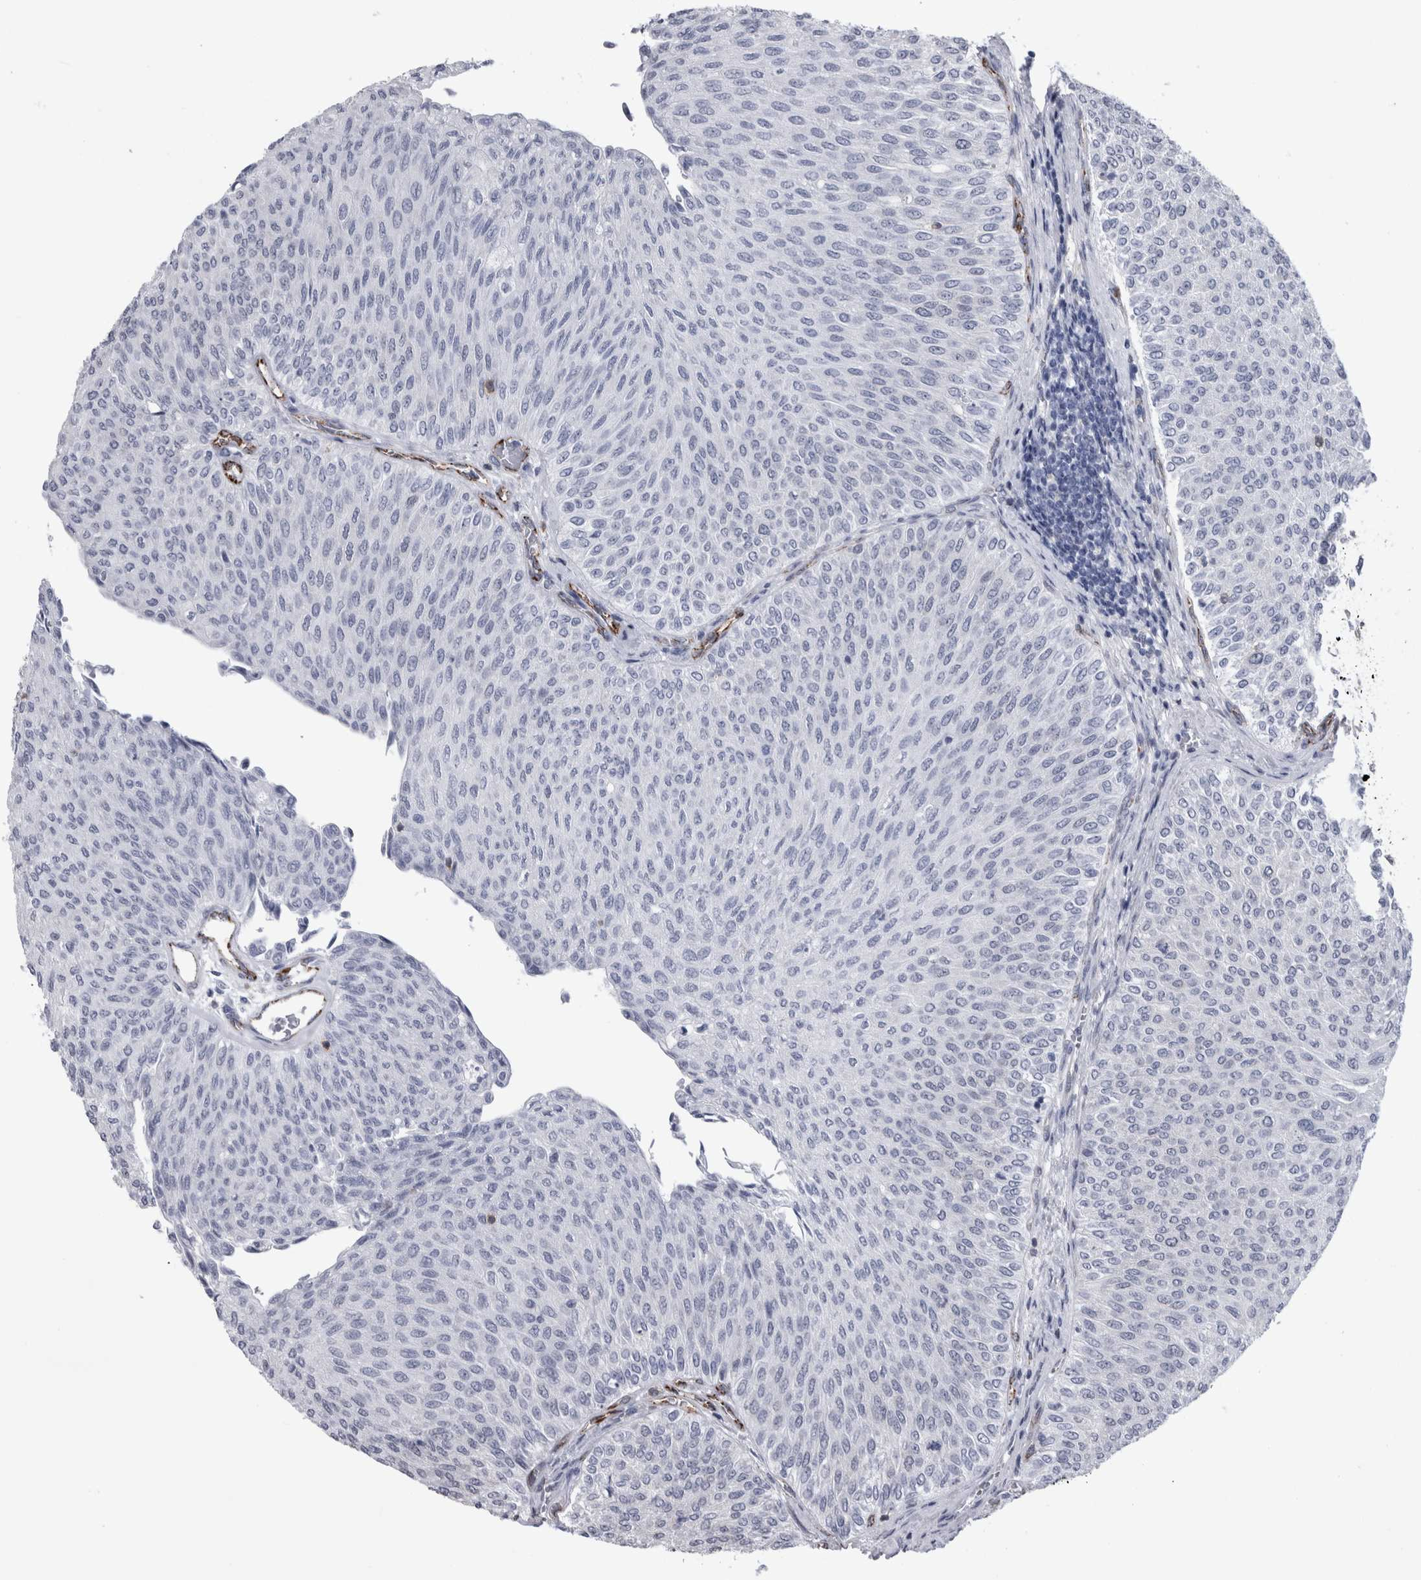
{"staining": {"intensity": "negative", "quantity": "none", "location": "none"}, "tissue": "urothelial cancer", "cell_type": "Tumor cells", "image_type": "cancer", "snomed": [{"axis": "morphology", "description": "Urothelial carcinoma, Low grade"}, {"axis": "topography", "description": "Urinary bladder"}], "caption": "Urothelial cancer was stained to show a protein in brown. There is no significant expression in tumor cells.", "gene": "ACOT7", "patient": {"sex": "male", "age": 78}}